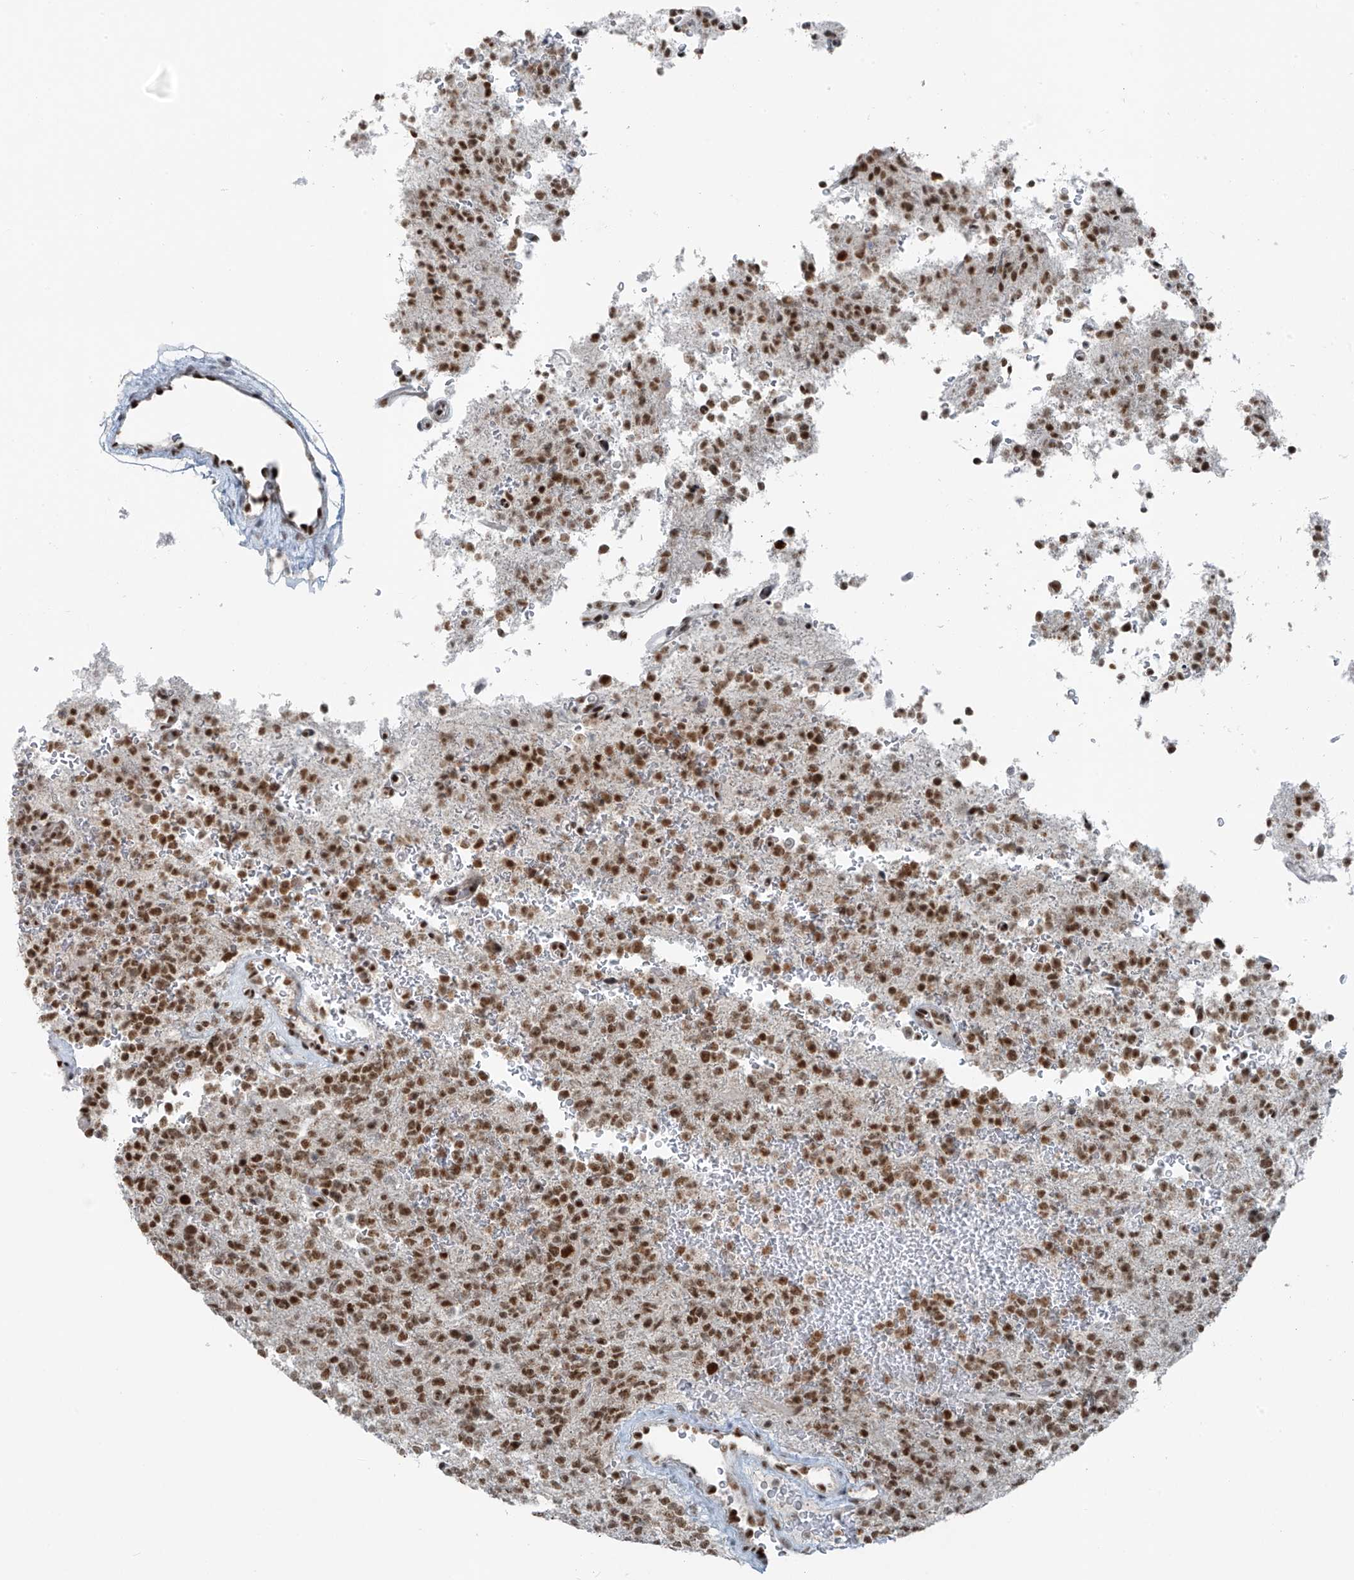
{"staining": {"intensity": "moderate", "quantity": ">75%", "location": "nuclear"}, "tissue": "glioma", "cell_type": "Tumor cells", "image_type": "cancer", "snomed": [{"axis": "morphology", "description": "Glioma, malignant, High grade"}, {"axis": "topography", "description": "Brain"}], "caption": "This micrograph demonstrates immunohistochemistry staining of human glioma, with medium moderate nuclear staining in approximately >75% of tumor cells.", "gene": "WRNIP1", "patient": {"sex": "female", "age": 62}}